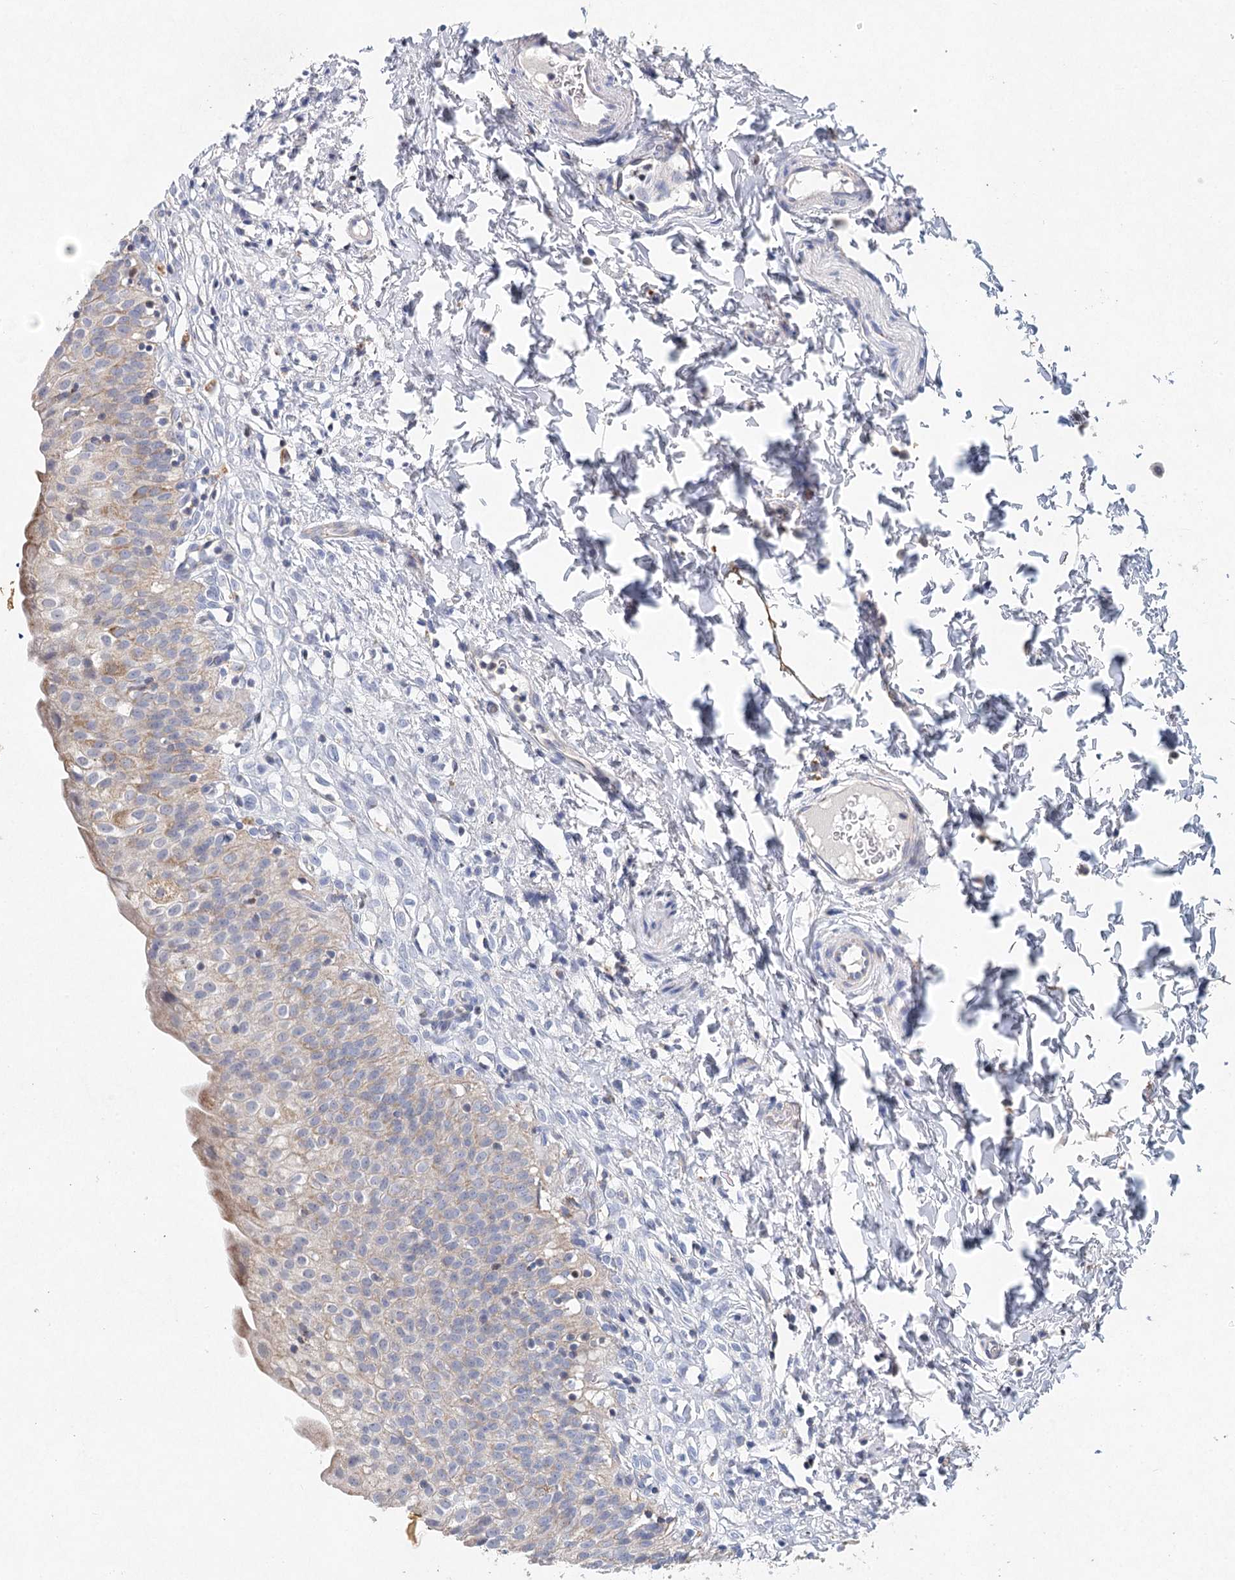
{"staining": {"intensity": "weak", "quantity": "25%-75%", "location": "cytoplasmic/membranous"}, "tissue": "urinary bladder", "cell_type": "Urothelial cells", "image_type": "normal", "snomed": [{"axis": "morphology", "description": "Normal tissue, NOS"}, {"axis": "topography", "description": "Urinary bladder"}], "caption": "Urothelial cells show low levels of weak cytoplasmic/membranous positivity in about 25%-75% of cells in normal human urinary bladder.", "gene": "XPO6", "patient": {"sex": "male", "age": 55}}